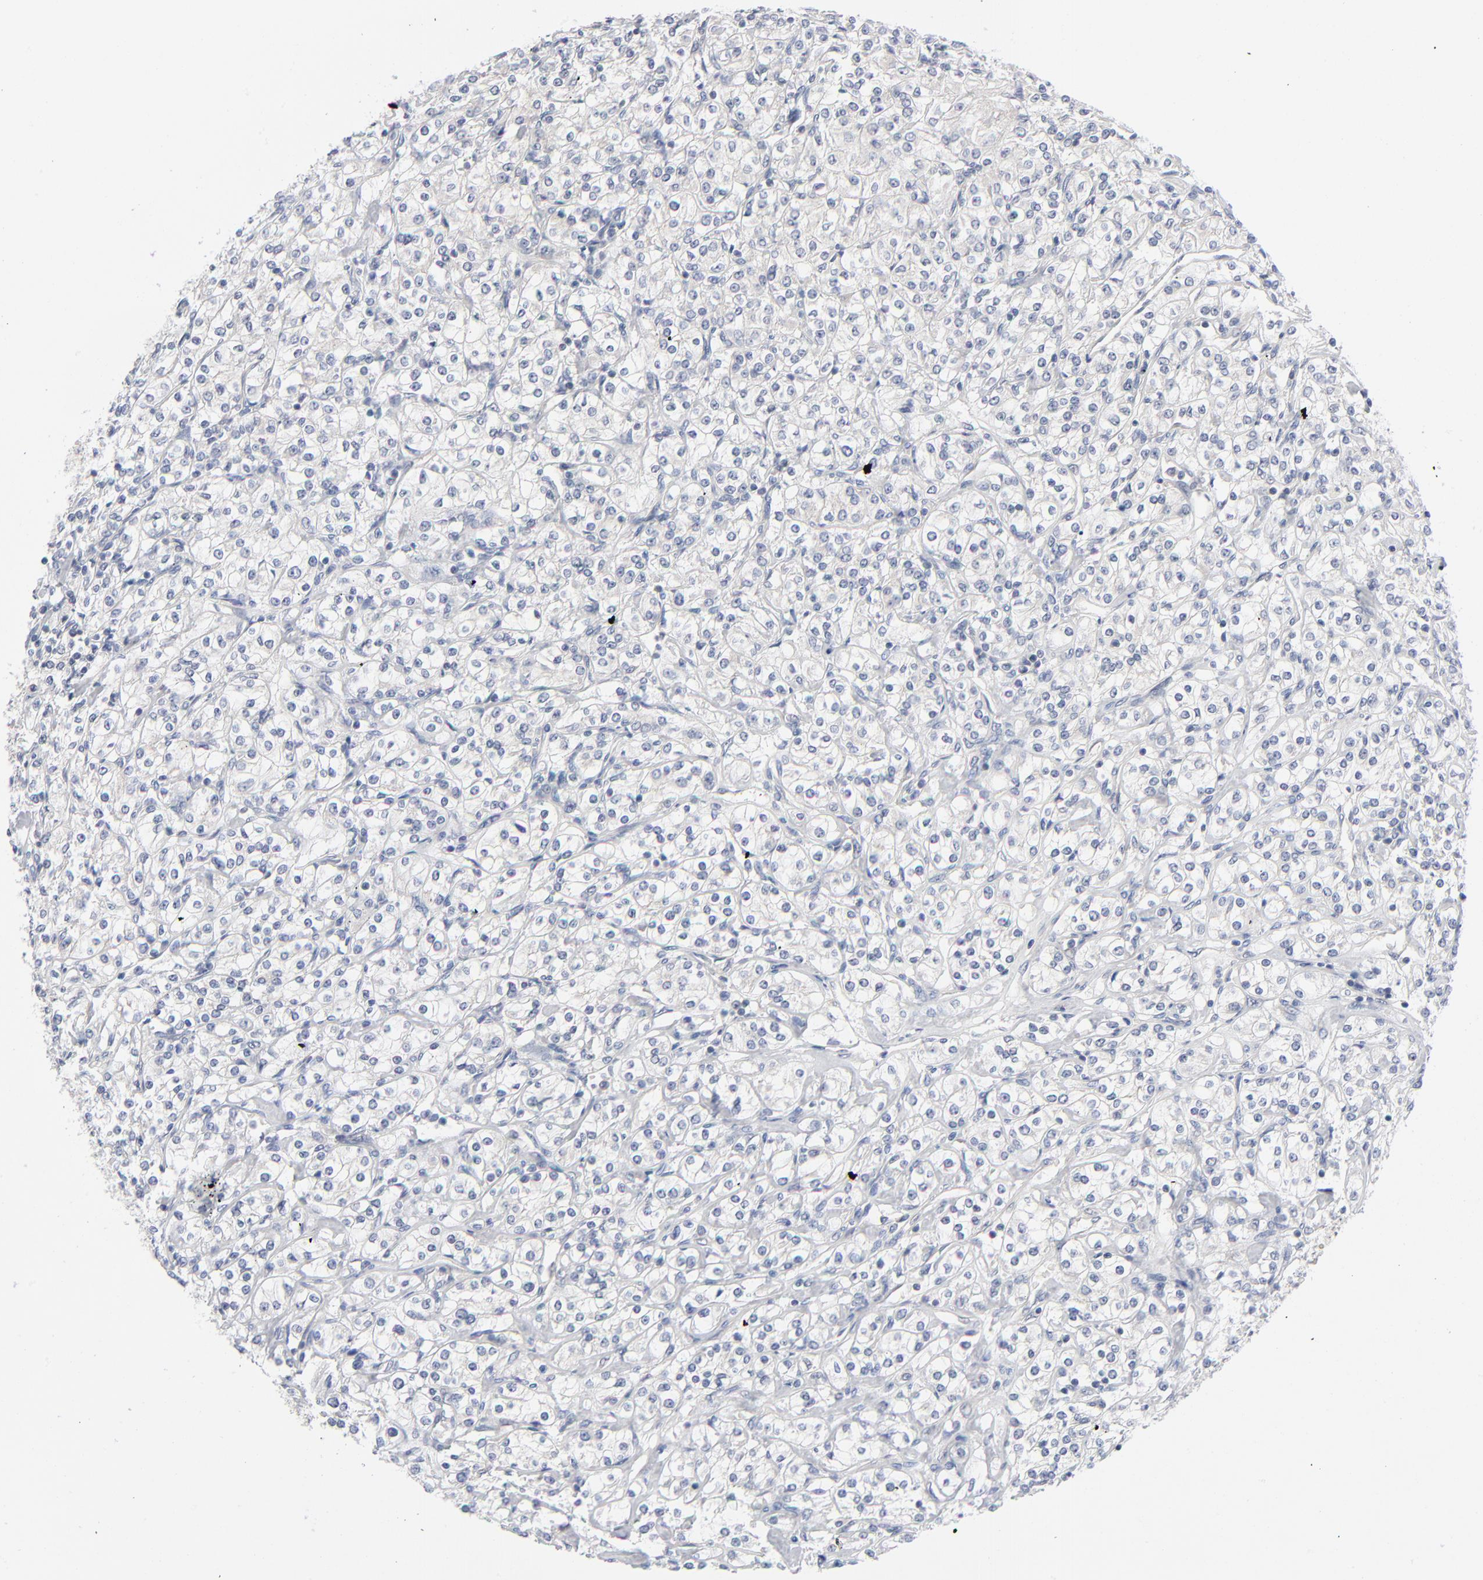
{"staining": {"intensity": "negative", "quantity": "none", "location": "none"}, "tissue": "renal cancer", "cell_type": "Tumor cells", "image_type": "cancer", "snomed": [{"axis": "morphology", "description": "Adenocarcinoma, NOS"}, {"axis": "topography", "description": "Kidney"}], "caption": "Renal cancer (adenocarcinoma) was stained to show a protein in brown. There is no significant expression in tumor cells.", "gene": "RPS6KB1", "patient": {"sex": "male", "age": 77}}